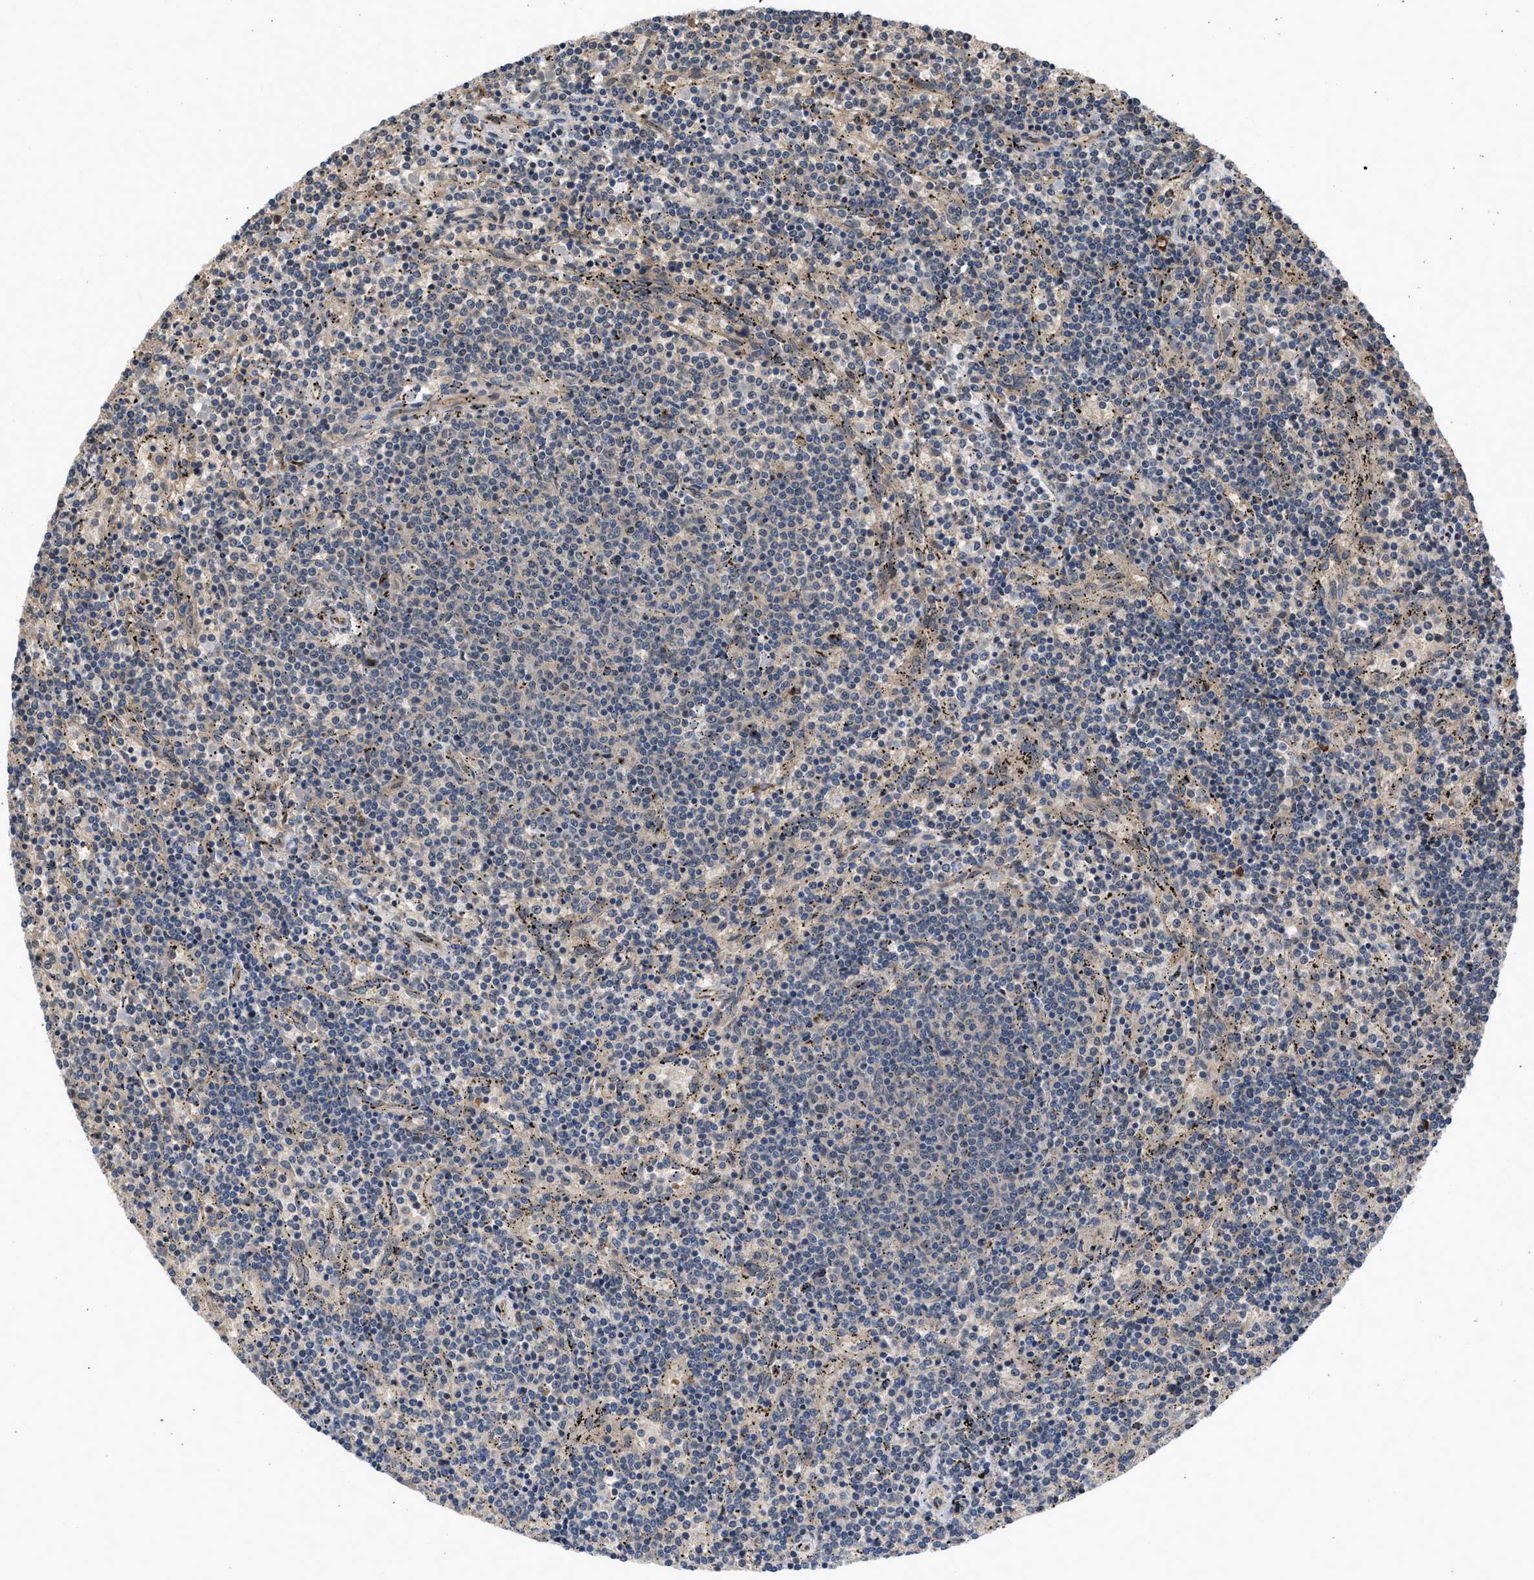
{"staining": {"intensity": "negative", "quantity": "none", "location": "none"}, "tissue": "lymphoma", "cell_type": "Tumor cells", "image_type": "cancer", "snomed": [{"axis": "morphology", "description": "Malignant lymphoma, non-Hodgkin's type, Low grade"}, {"axis": "topography", "description": "Spleen"}], "caption": "Tumor cells show no significant protein positivity in lymphoma. Brightfield microscopy of immunohistochemistry (IHC) stained with DAB (3,3'-diaminobenzidine) (brown) and hematoxylin (blue), captured at high magnification.", "gene": "GPATCH2L", "patient": {"sex": "female", "age": 50}}